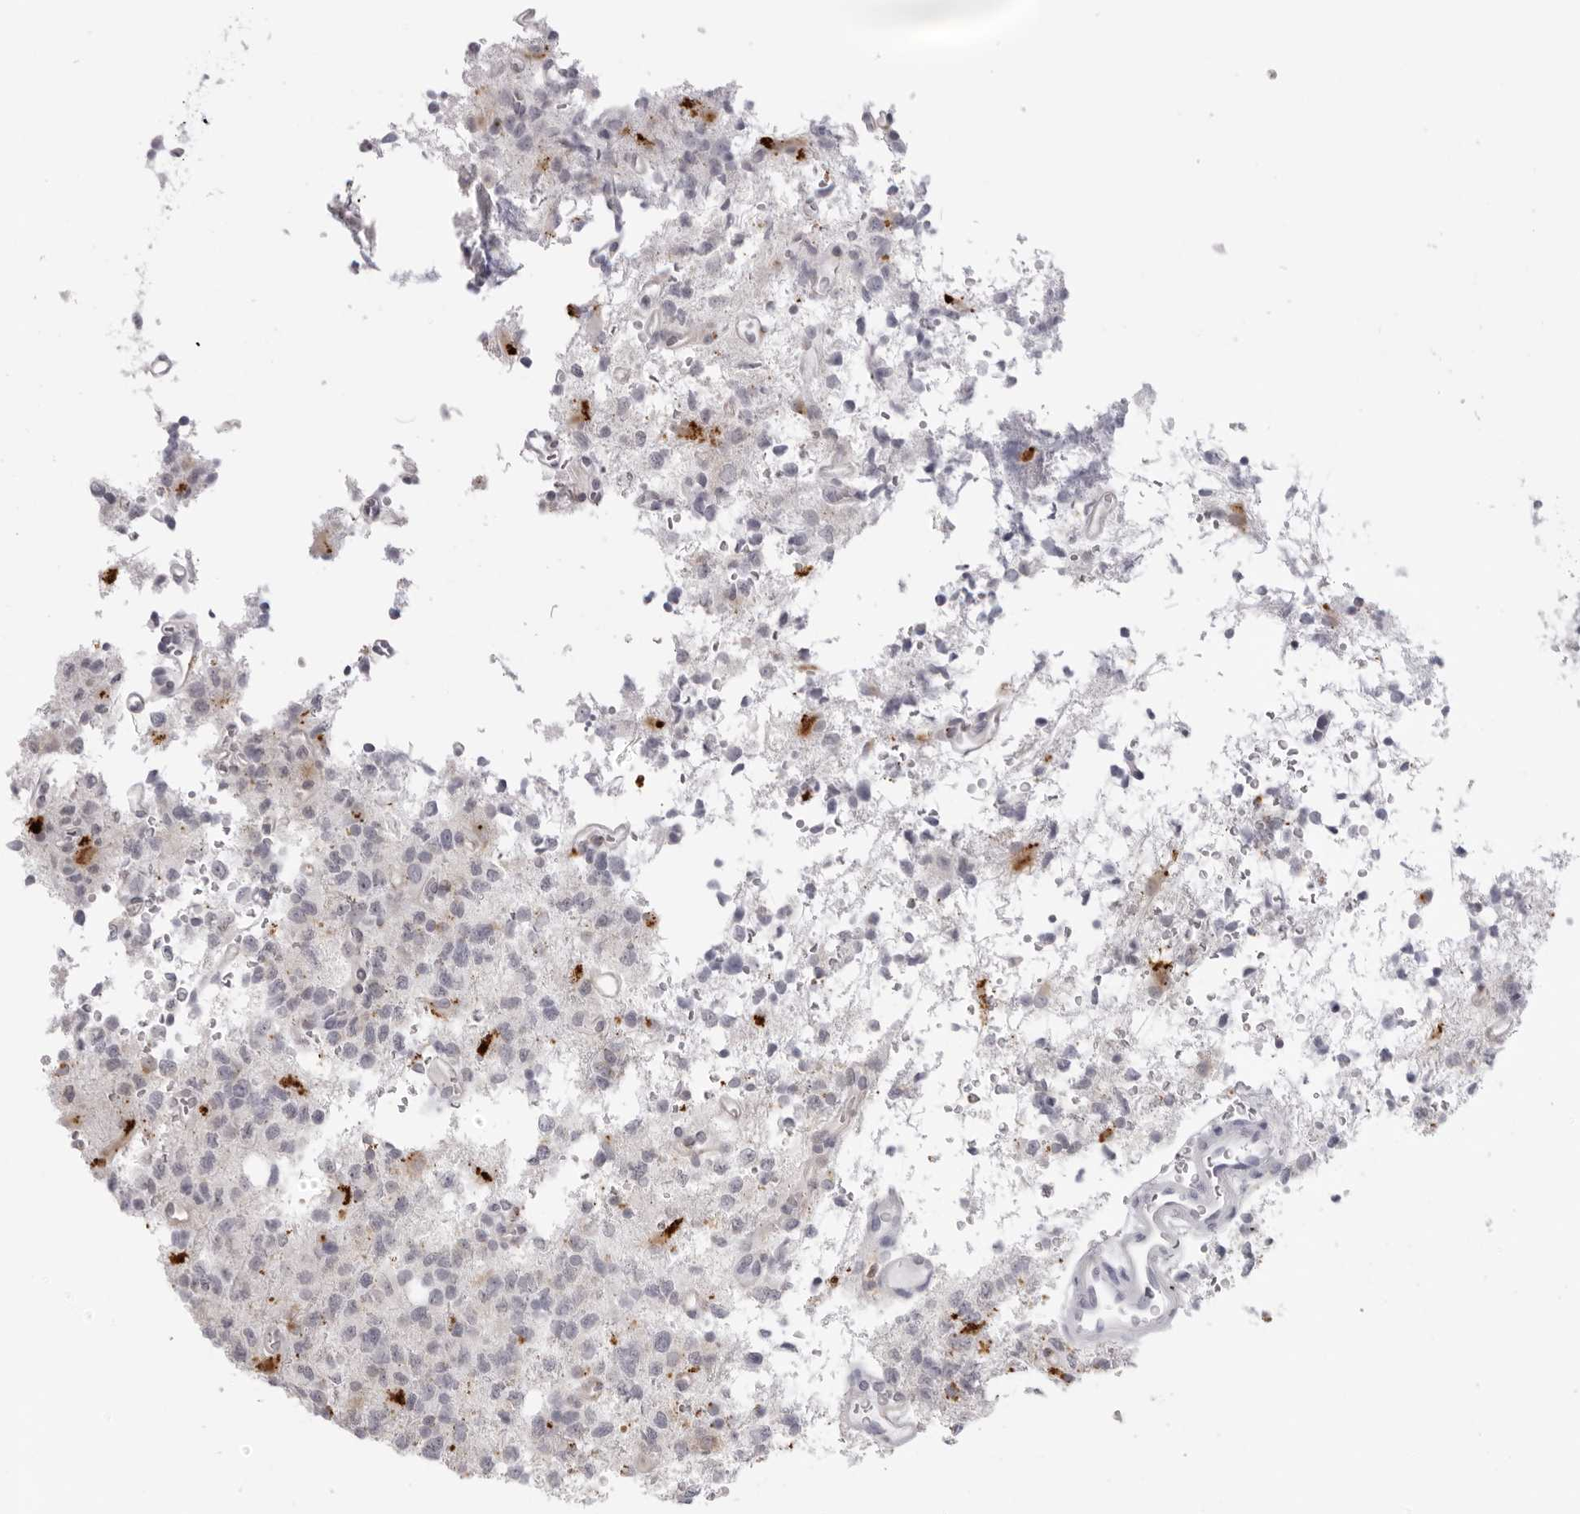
{"staining": {"intensity": "negative", "quantity": "none", "location": "none"}, "tissue": "glioma", "cell_type": "Tumor cells", "image_type": "cancer", "snomed": [{"axis": "morphology", "description": "Glioma, malignant, High grade"}, {"axis": "topography", "description": "Brain"}], "caption": "IHC of human glioma shows no expression in tumor cells.", "gene": "IL25", "patient": {"sex": "female", "age": 62}}